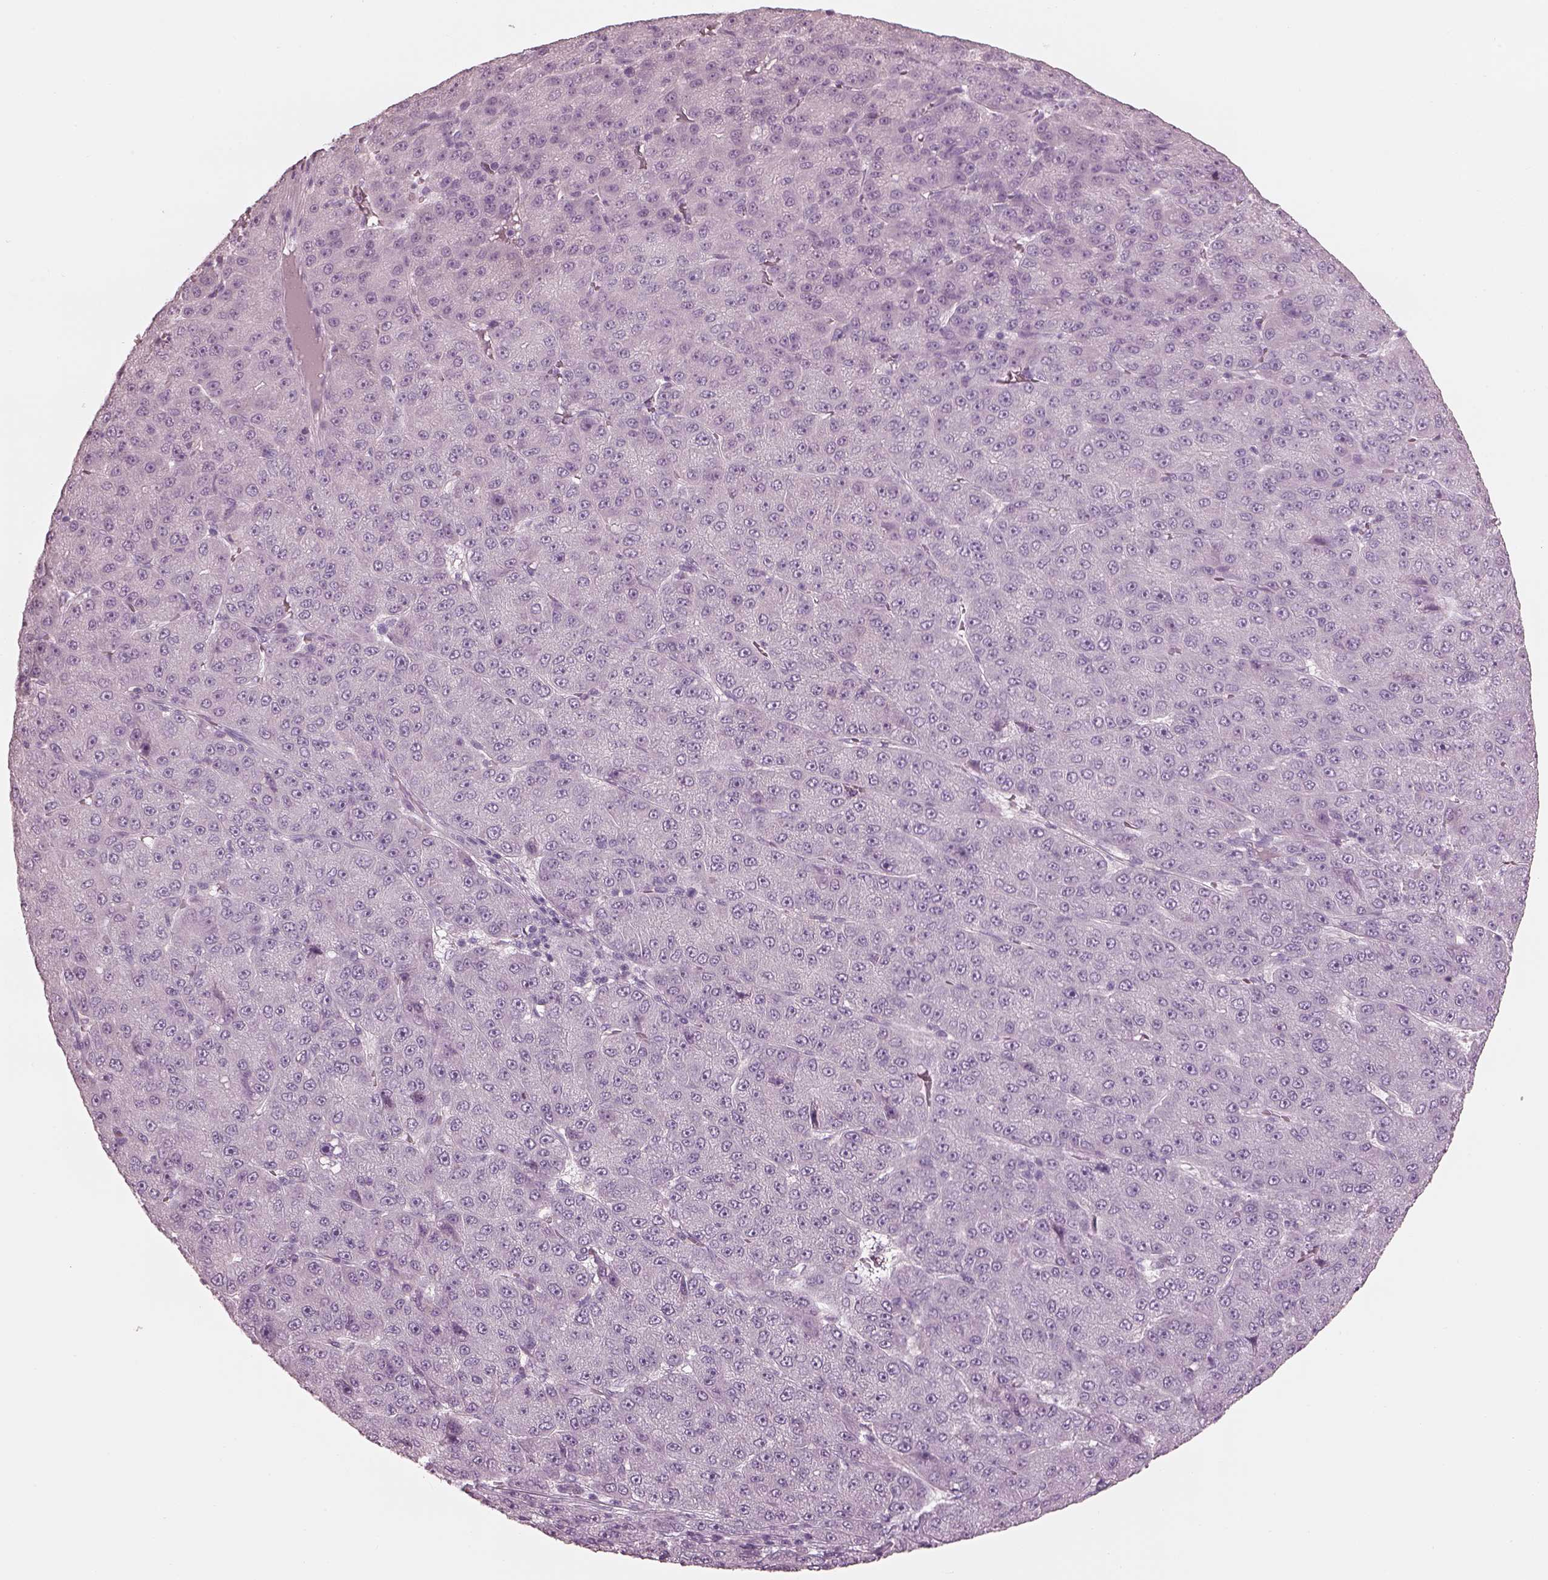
{"staining": {"intensity": "negative", "quantity": "none", "location": "none"}, "tissue": "liver cancer", "cell_type": "Tumor cells", "image_type": "cancer", "snomed": [{"axis": "morphology", "description": "Carcinoma, Hepatocellular, NOS"}, {"axis": "topography", "description": "Liver"}], "caption": "Tumor cells show no significant protein staining in hepatocellular carcinoma (liver).", "gene": "FABP9", "patient": {"sex": "male", "age": 67}}